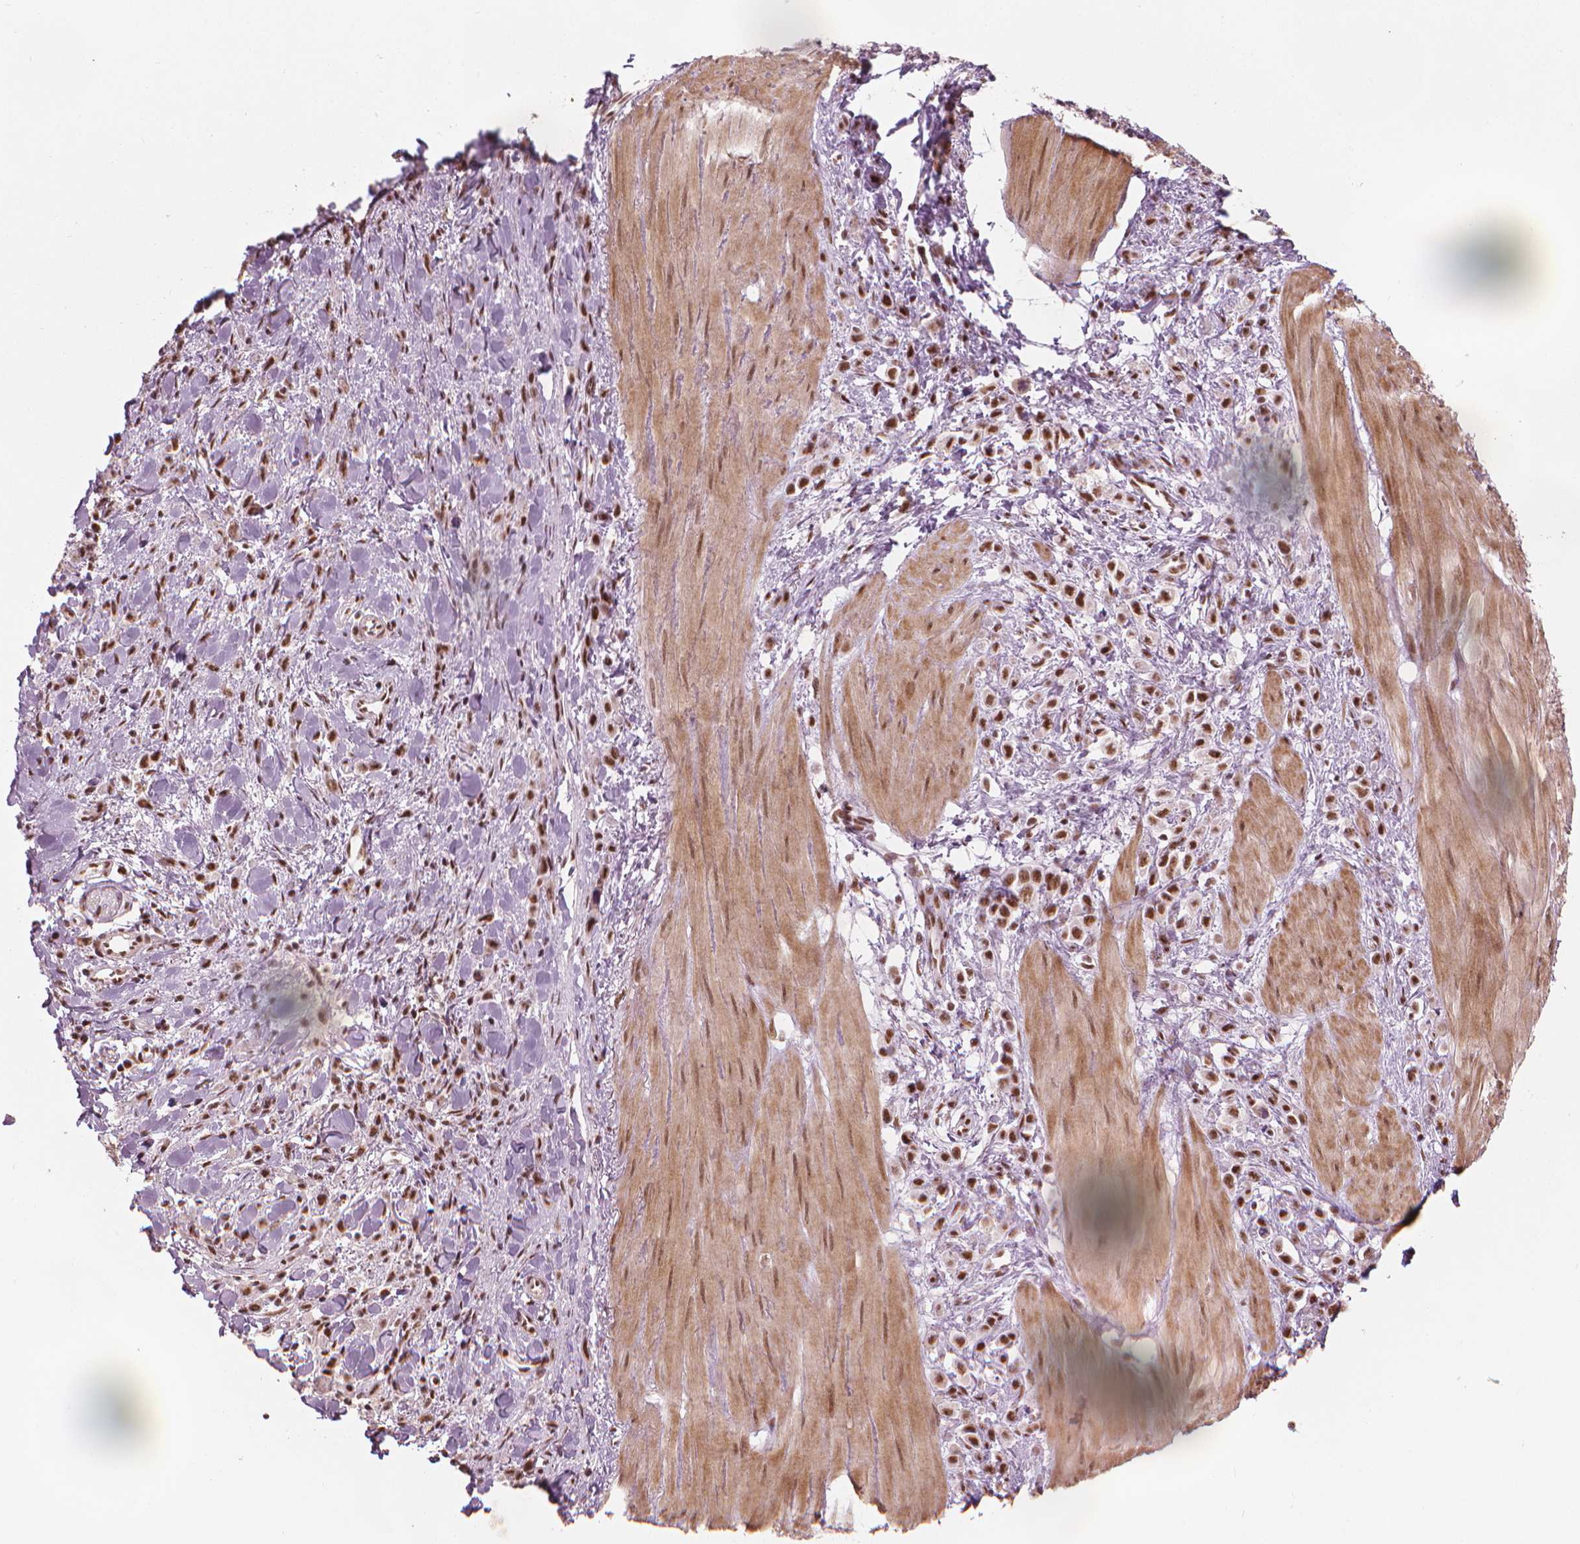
{"staining": {"intensity": "strong", "quantity": ">75%", "location": "nuclear"}, "tissue": "stomach cancer", "cell_type": "Tumor cells", "image_type": "cancer", "snomed": [{"axis": "morphology", "description": "Adenocarcinoma, NOS"}, {"axis": "topography", "description": "Stomach"}], "caption": "Brown immunohistochemical staining in human stomach adenocarcinoma reveals strong nuclear positivity in about >75% of tumor cells.", "gene": "ELF2", "patient": {"sex": "male", "age": 47}}